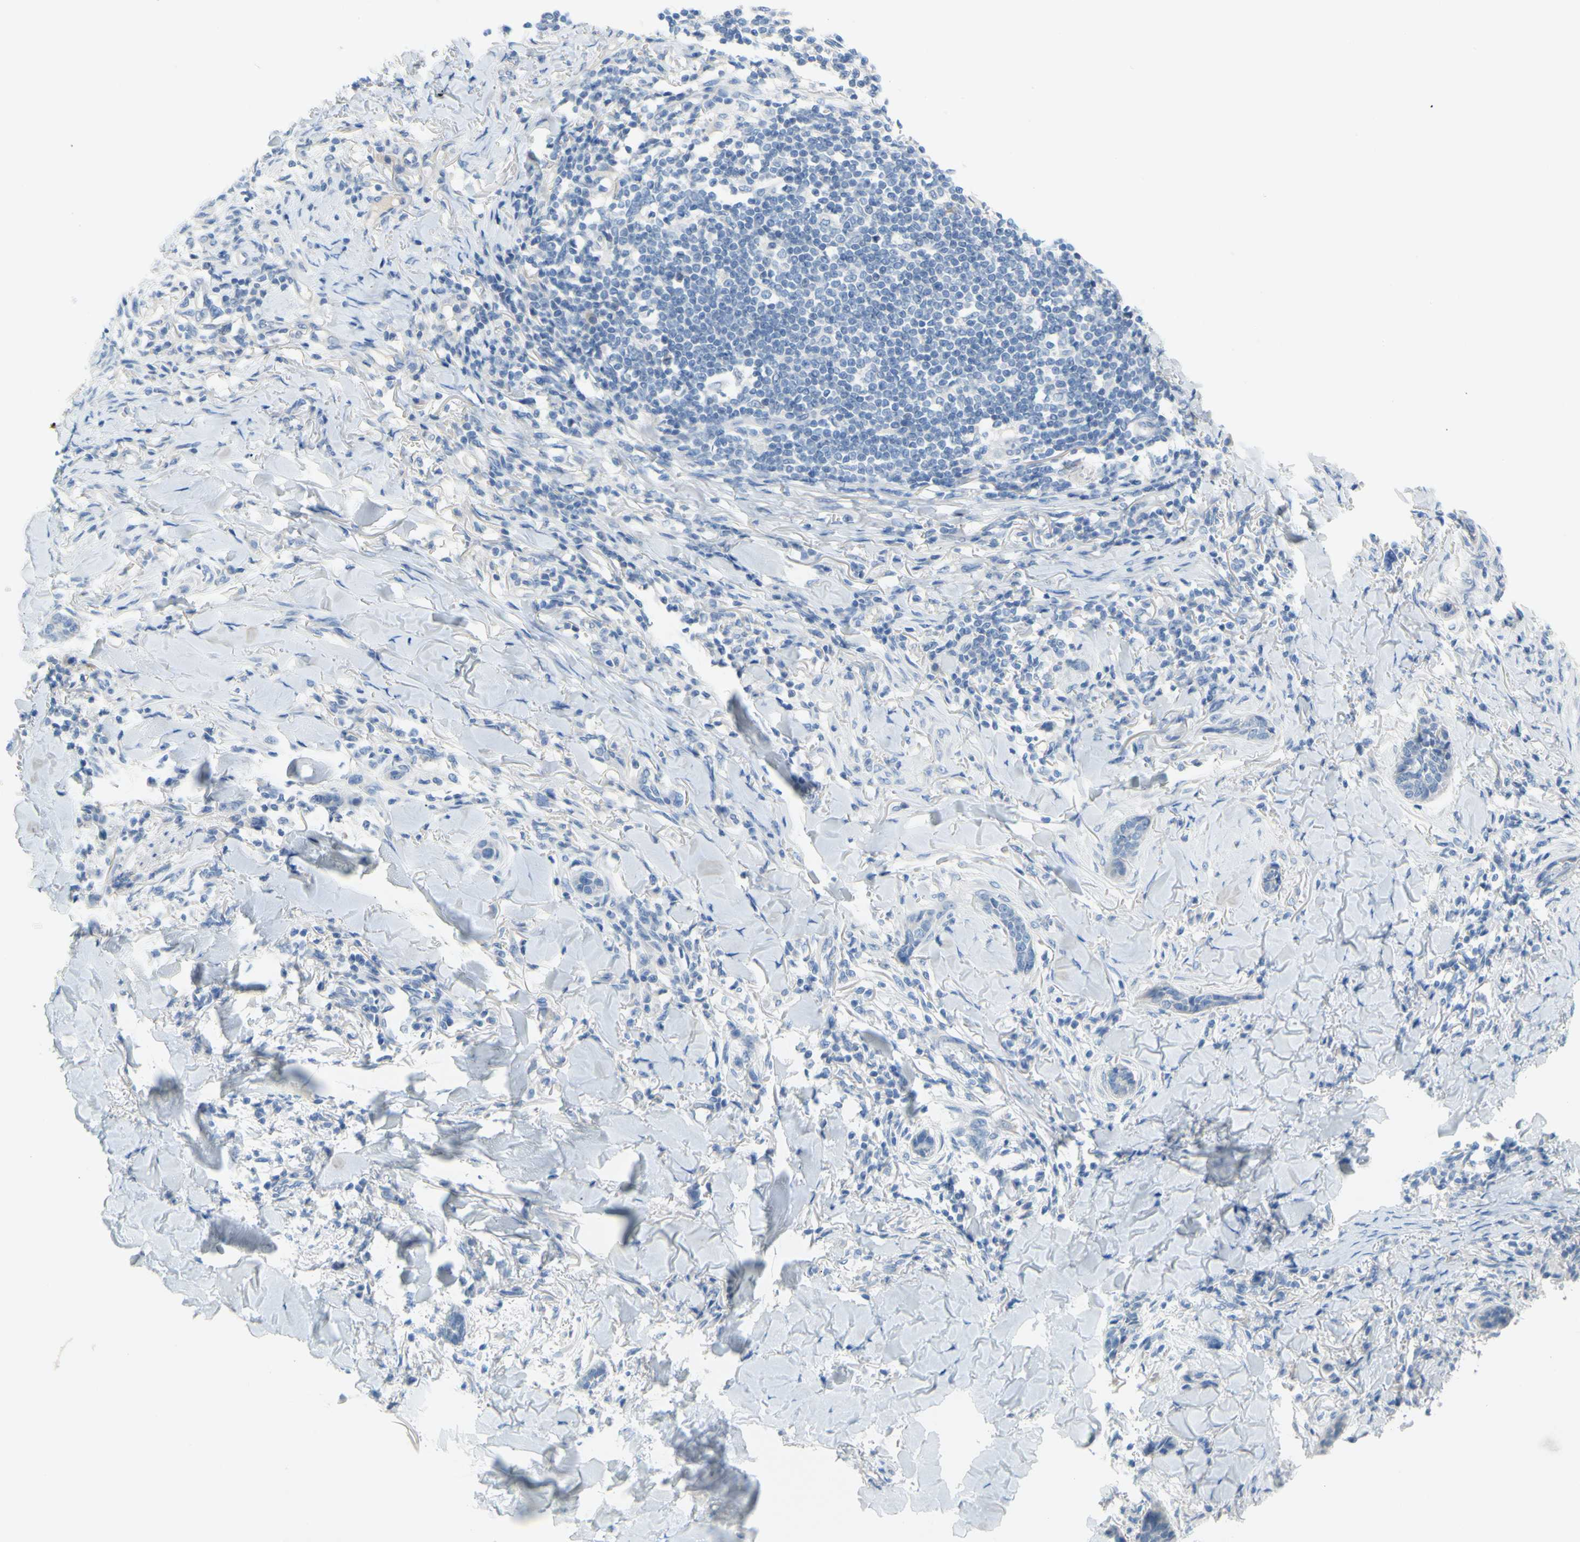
{"staining": {"intensity": "negative", "quantity": "none", "location": "none"}, "tissue": "skin cancer", "cell_type": "Tumor cells", "image_type": "cancer", "snomed": [{"axis": "morphology", "description": "Papilloma, NOS"}, {"axis": "morphology", "description": "Basal cell carcinoma"}, {"axis": "topography", "description": "Skin"}], "caption": "This histopathology image is of basal cell carcinoma (skin) stained with immunohistochemistry to label a protein in brown with the nuclei are counter-stained blue. There is no staining in tumor cells.", "gene": "SLC1A2", "patient": {"sex": "male", "age": 87}}